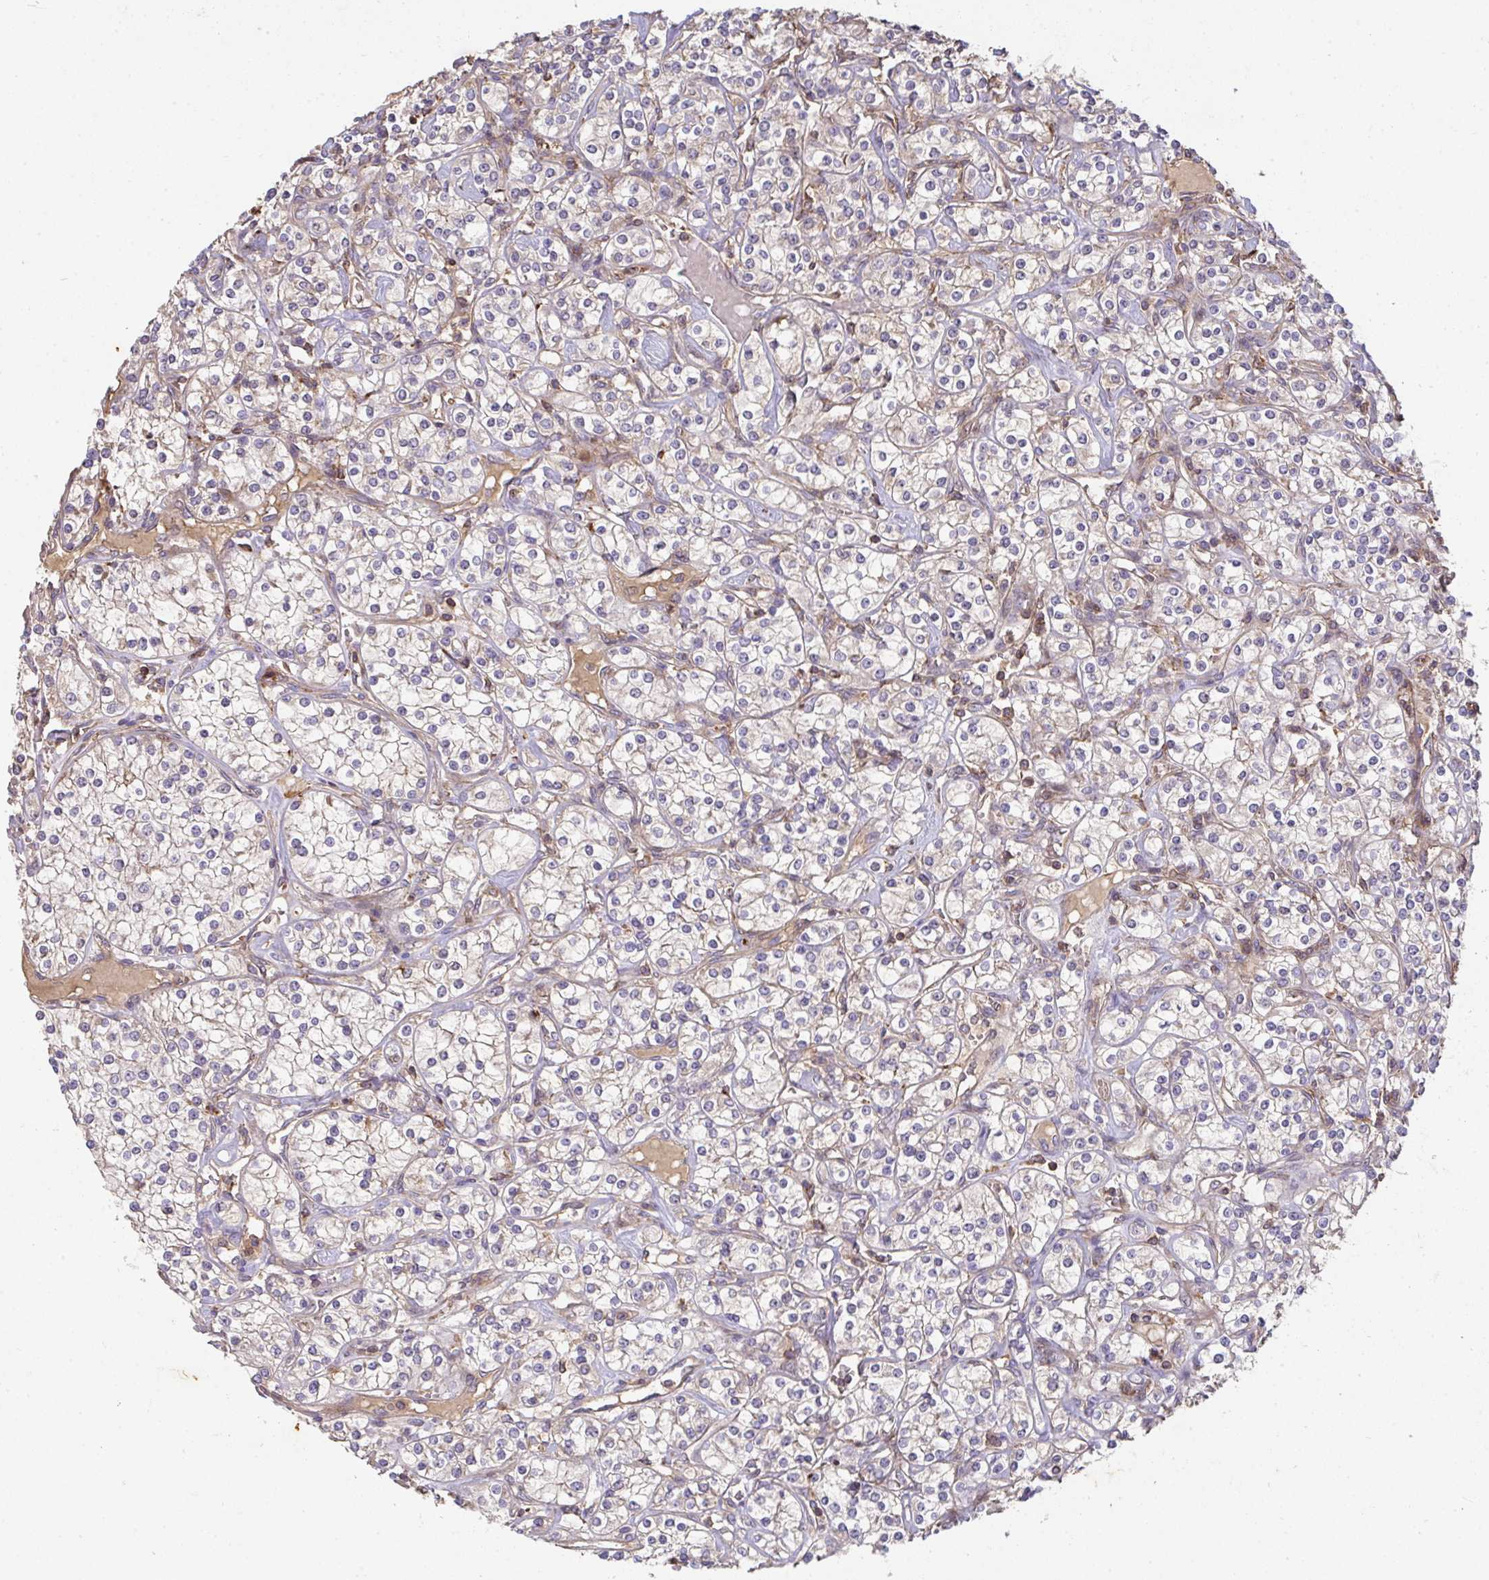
{"staining": {"intensity": "negative", "quantity": "none", "location": "none"}, "tissue": "renal cancer", "cell_type": "Tumor cells", "image_type": "cancer", "snomed": [{"axis": "morphology", "description": "Adenocarcinoma, NOS"}, {"axis": "topography", "description": "Kidney"}], "caption": "Immunohistochemistry (IHC) micrograph of adenocarcinoma (renal) stained for a protein (brown), which displays no expression in tumor cells.", "gene": "TNMD", "patient": {"sex": "male", "age": 77}}